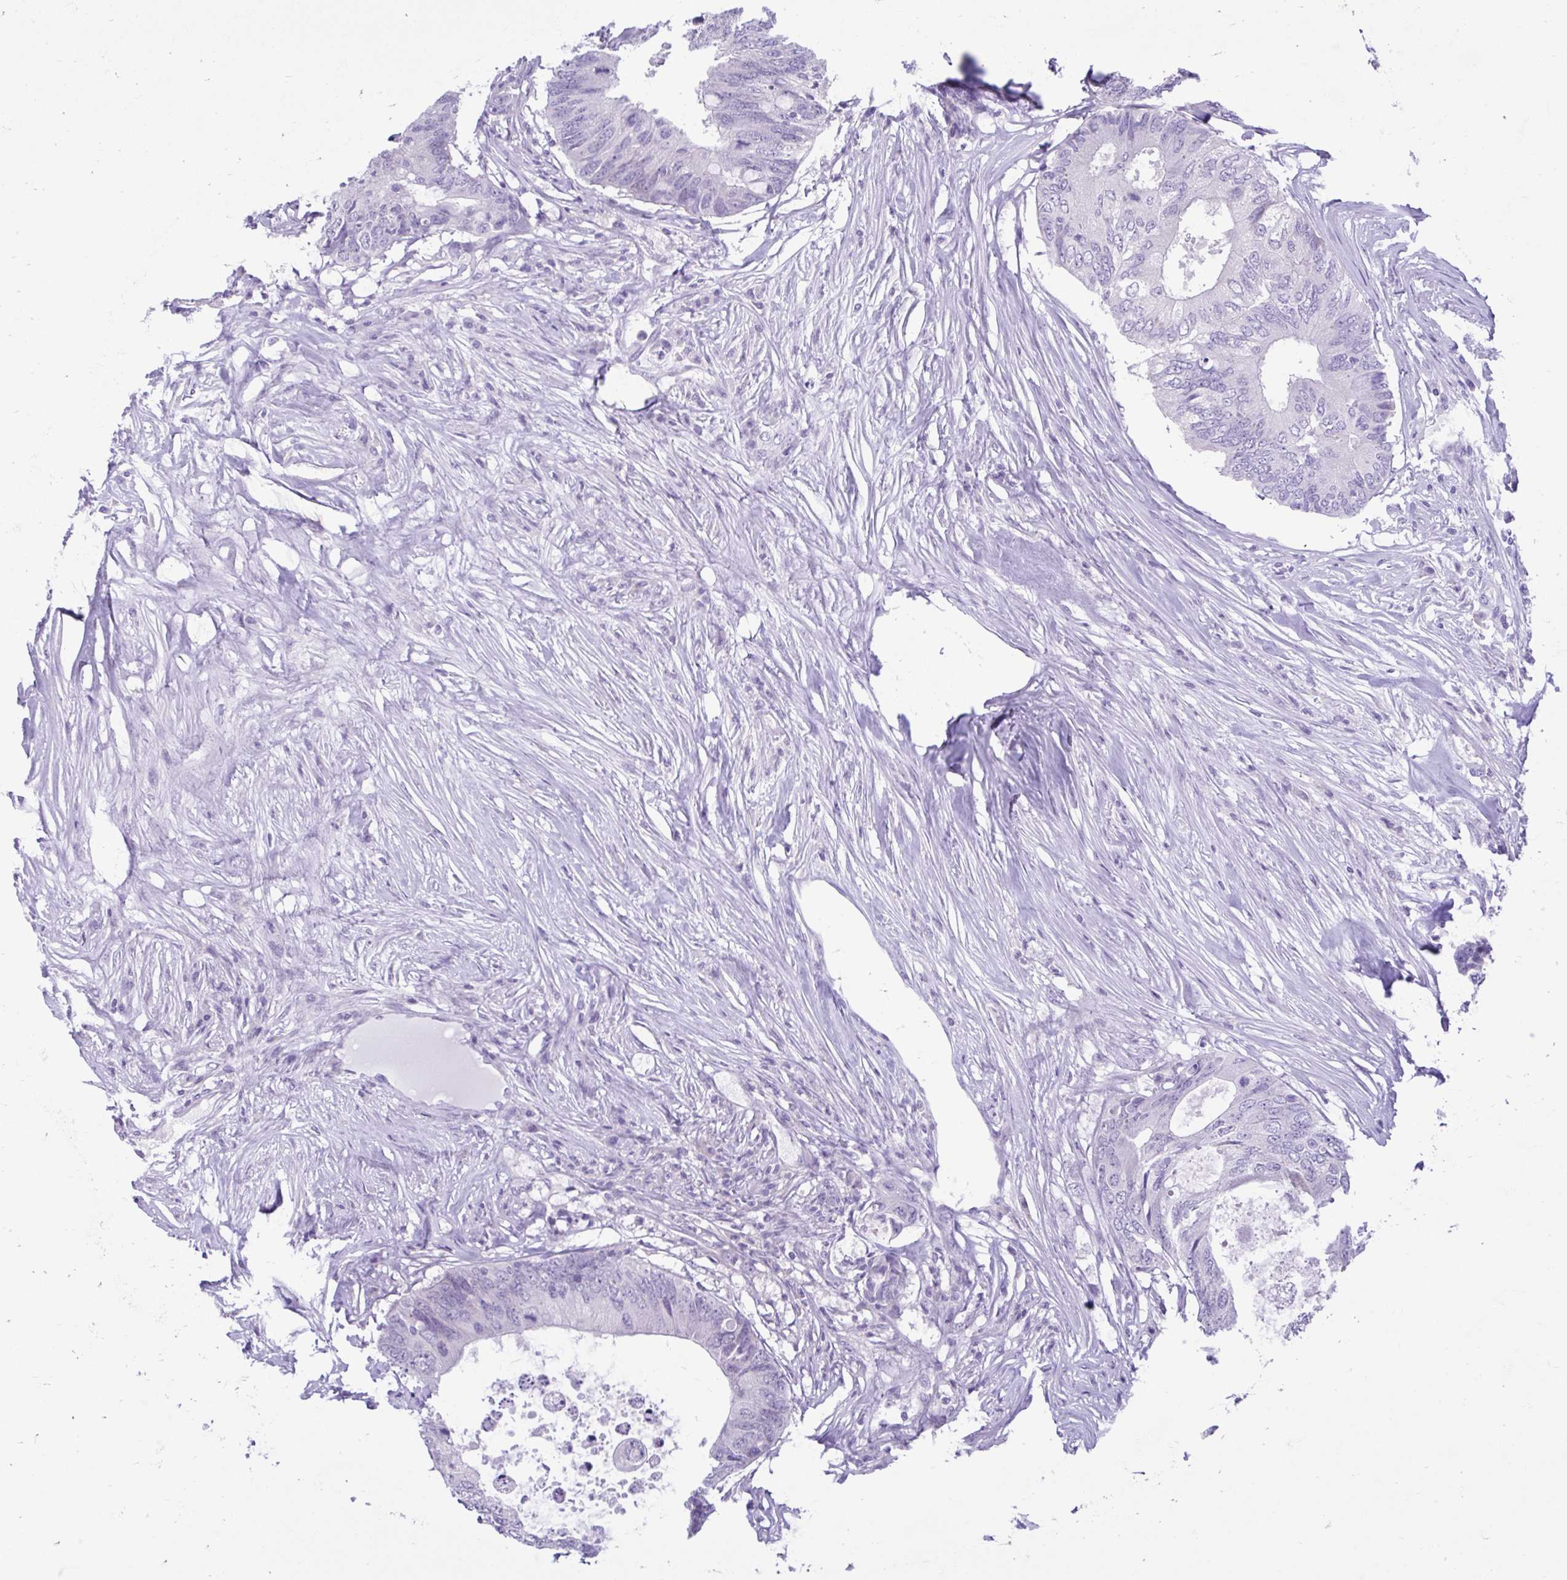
{"staining": {"intensity": "negative", "quantity": "none", "location": "none"}, "tissue": "colorectal cancer", "cell_type": "Tumor cells", "image_type": "cancer", "snomed": [{"axis": "morphology", "description": "Adenocarcinoma, NOS"}, {"axis": "topography", "description": "Colon"}], "caption": "High magnification brightfield microscopy of colorectal adenocarcinoma stained with DAB (3,3'-diaminobenzidine) (brown) and counterstained with hematoxylin (blue): tumor cells show no significant expression.", "gene": "FAM153A", "patient": {"sex": "male", "age": 71}}